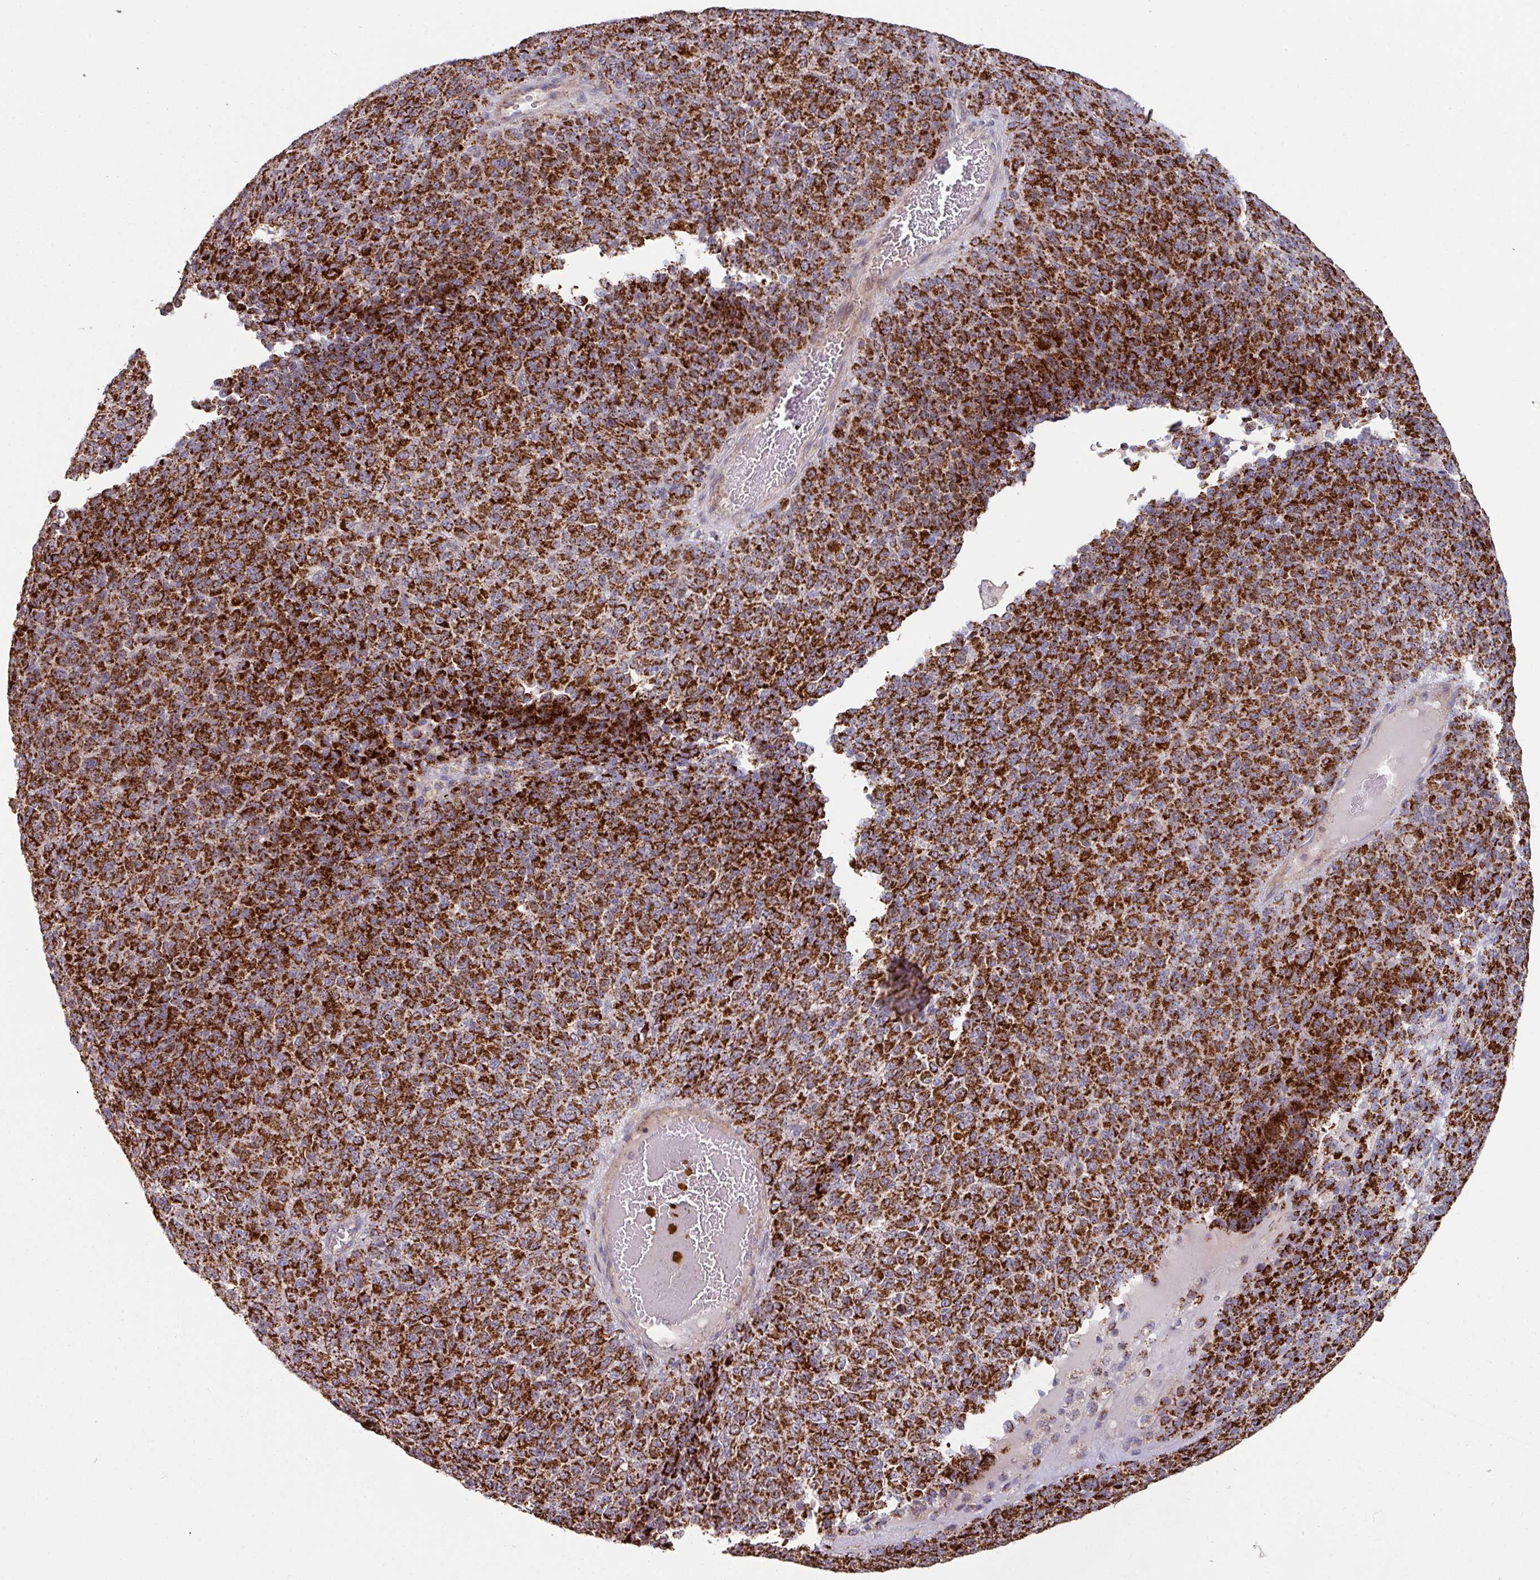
{"staining": {"intensity": "strong", "quantity": ">75%", "location": "cytoplasmic/membranous"}, "tissue": "melanoma", "cell_type": "Tumor cells", "image_type": "cancer", "snomed": [{"axis": "morphology", "description": "Malignant melanoma, Metastatic site"}, {"axis": "topography", "description": "Brain"}], "caption": "Melanoma stained with IHC reveals strong cytoplasmic/membranous expression in about >75% of tumor cells.", "gene": "OR2D3", "patient": {"sex": "female", "age": 56}}